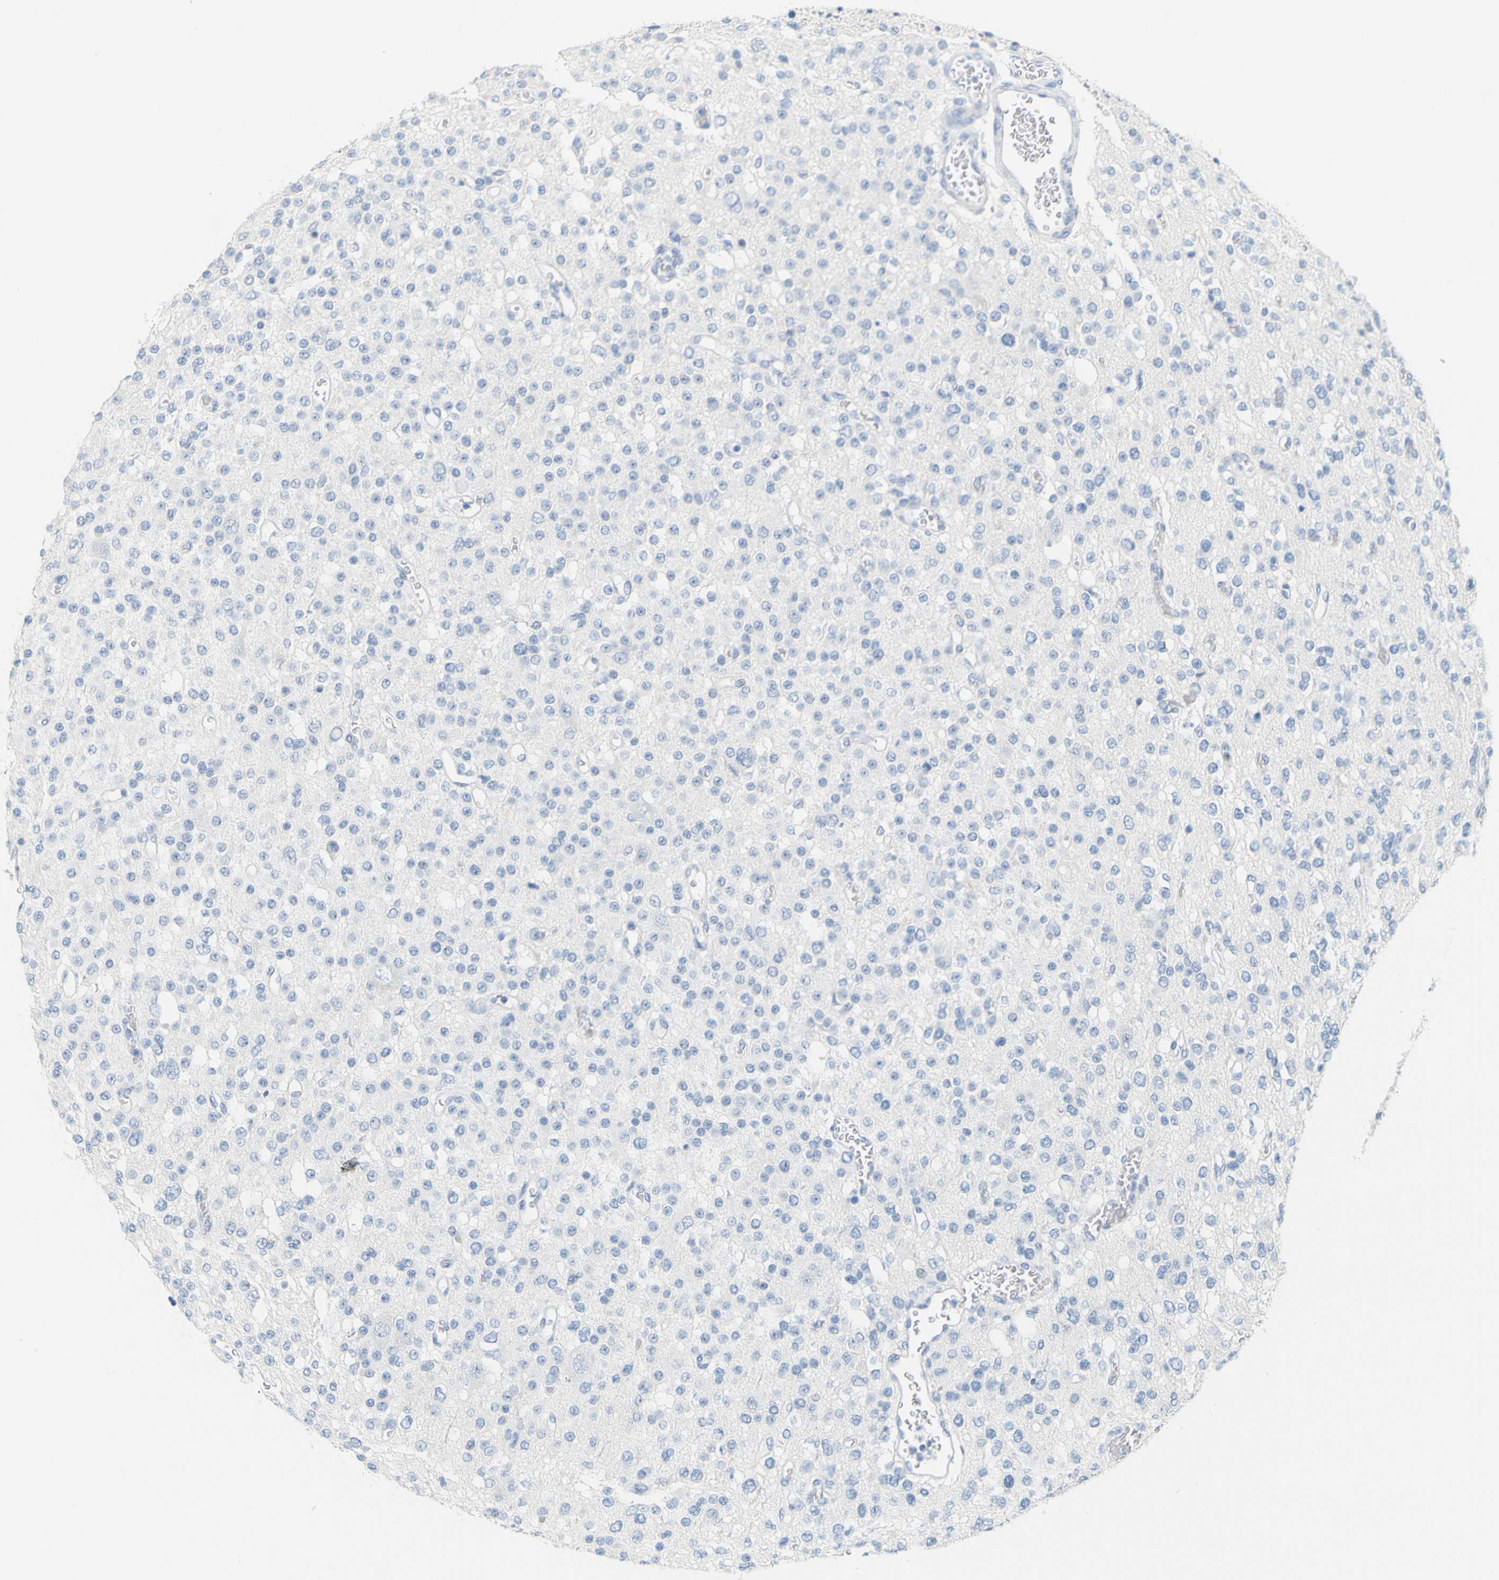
{"staining": {"intensity": "negative", "quantity": "none", "location": "none"}, "tissue": "glioma", "cell_type": "Tumor cells", "image_type": "cancer", "snomed": [{"axis": "morphology", "description": "Glioma, malignant, Low grade"}, {"axis": "topography", "description": "Brain"}], "caption": "This histopathology image is of glioma stained with immunohistochemistry (IHC) to label a protein in brown with the nuclei are counter-stained blue. There is no positivity in tumor cells.", "gene": "OPN1SW", "patient": {"sex": "male", "age": 38}}